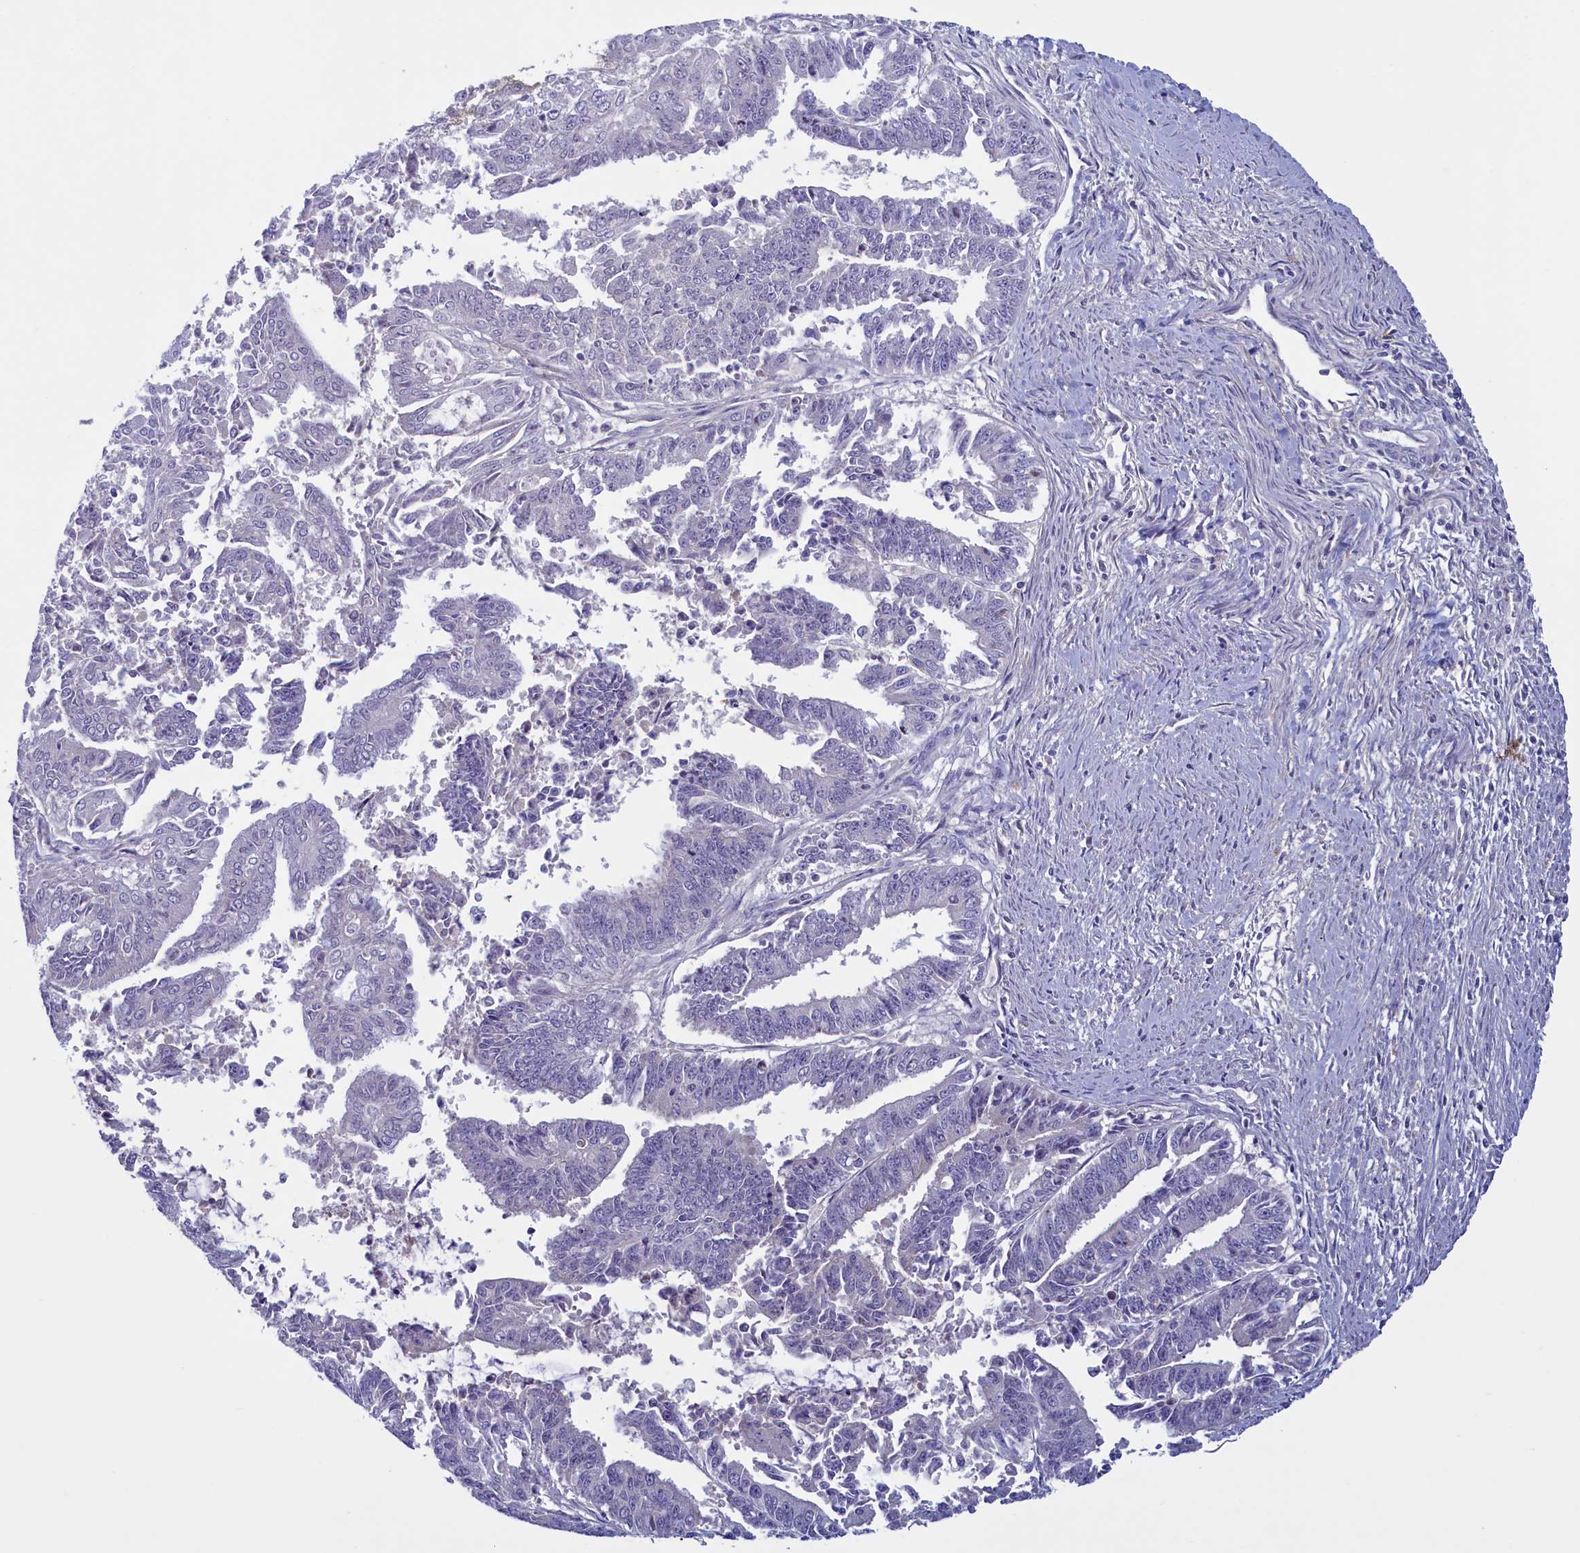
{"staining": {"intensity": "negative", "quantity": "none", "location": "none"}, "tissue": "endometrial cancer", "cell_type": "Tumor cells", "image_type": "cancer", "snomed": [{"axis": "morphology", "description": "Adenocarcinoma, NOS"}, {"axis": "topography", "description": "Endometrium"}], "caption": "The micrograph shows no staining of tumor cells in endometrial adenocarcinoma.", "gene": "NUBP1", "patient": {"sex": "female", "age": 73}}